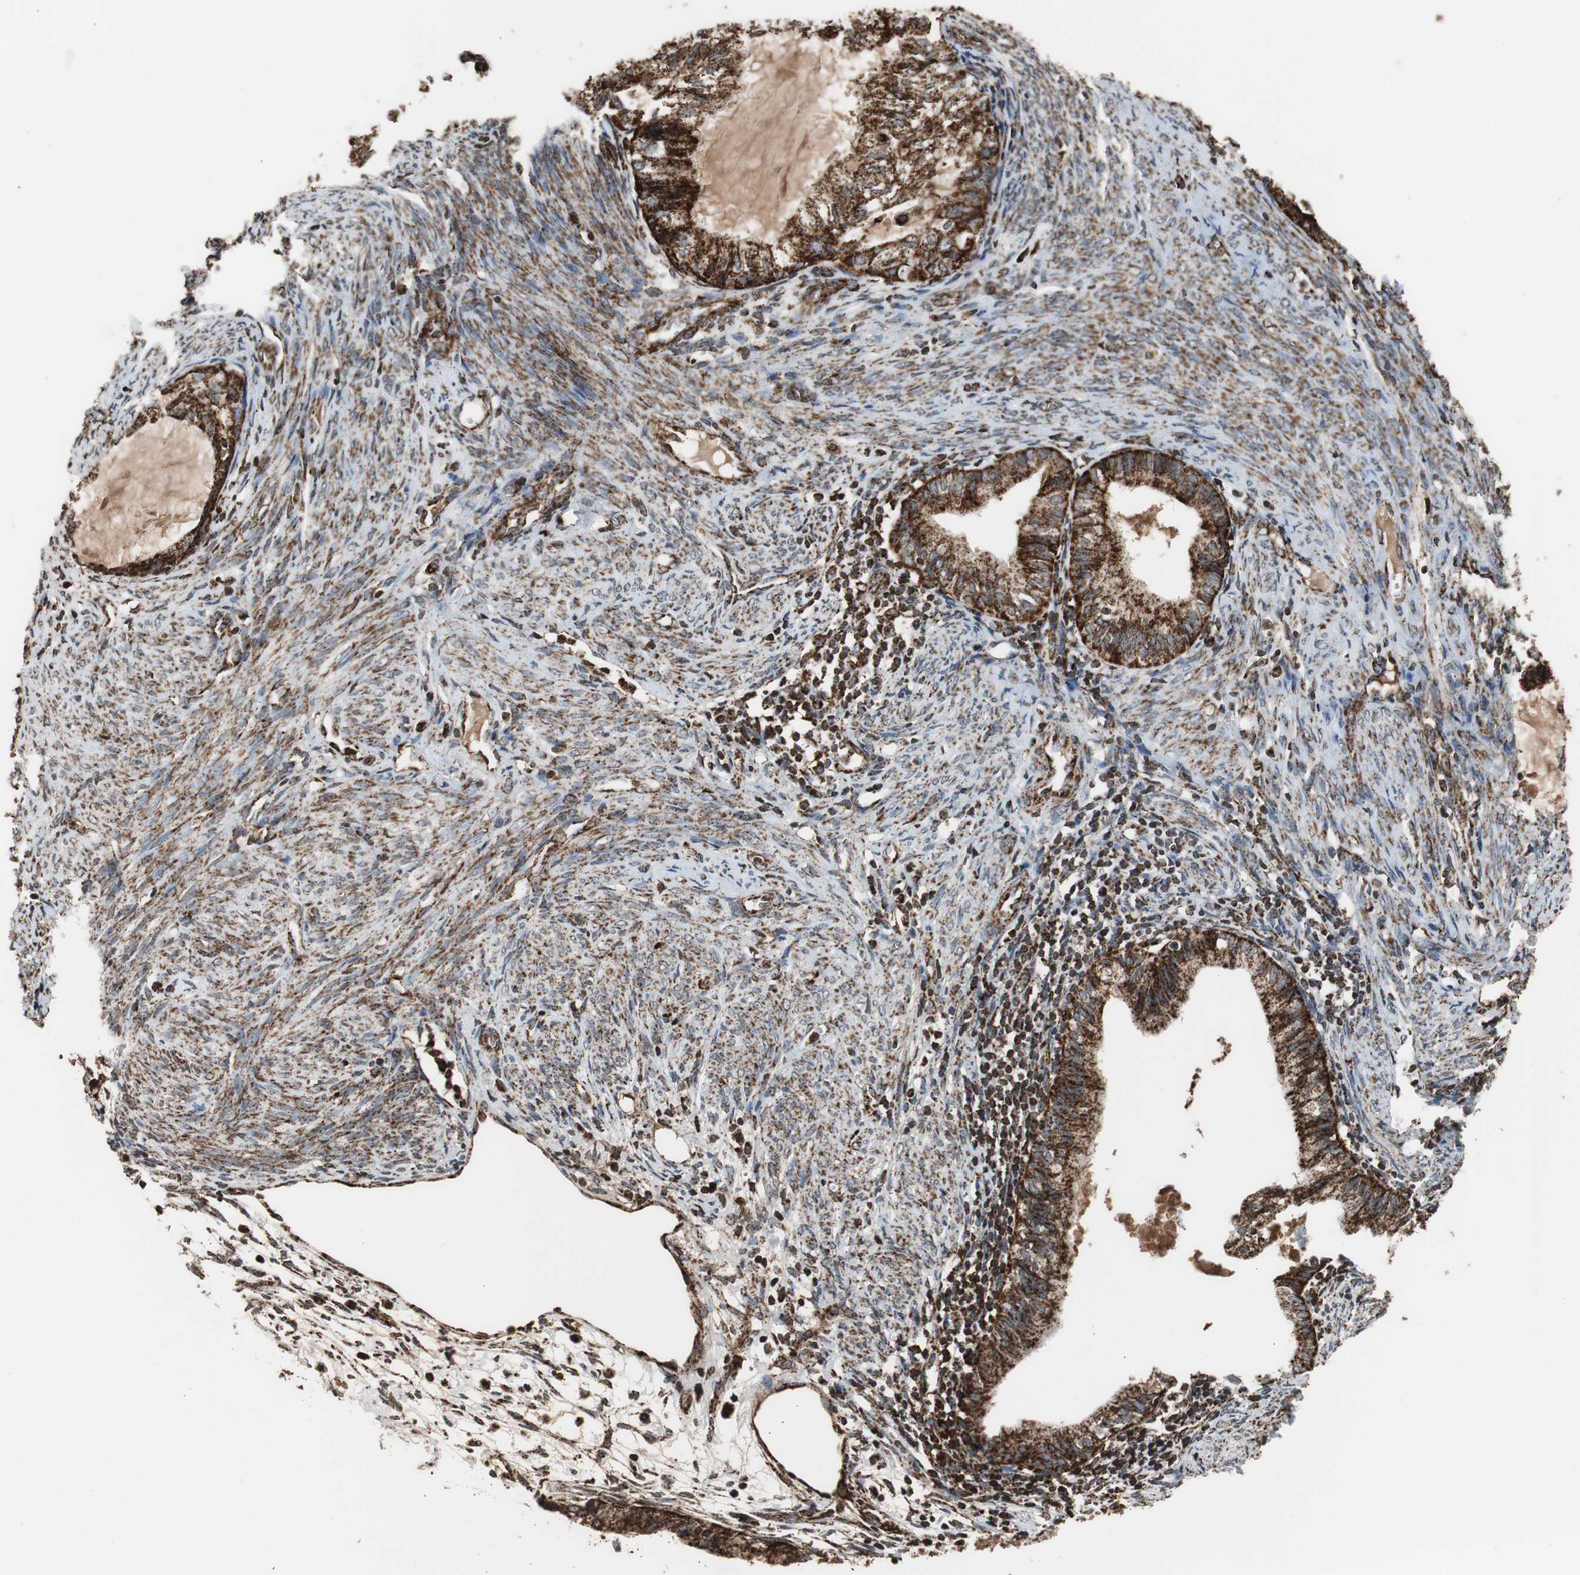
{"staining": {"intensity": "strong", "quantity": ">75%", "location": "cytoplasmic/membranous"}, "tissue": "cervical cancer", "cell_type": "Tumor cells", "image_type": "cancer", "snomed": [{"axis": "morphology", "description": "Normal tissue, NOS"}, {"axis": "morphology", "description": "Adenocarcinoma, NOS"}, {"axis": "topography", "description": "Cervix"}, {"axis": "topography", "description": "Endometrium"}], "caption": "Tumor cells reveal strong cytoplasmic/membranous expression in about >75% of cells in cervical cancer.", "gene": "HSPA9", "patient": {"sex": "female", "age": 86}}